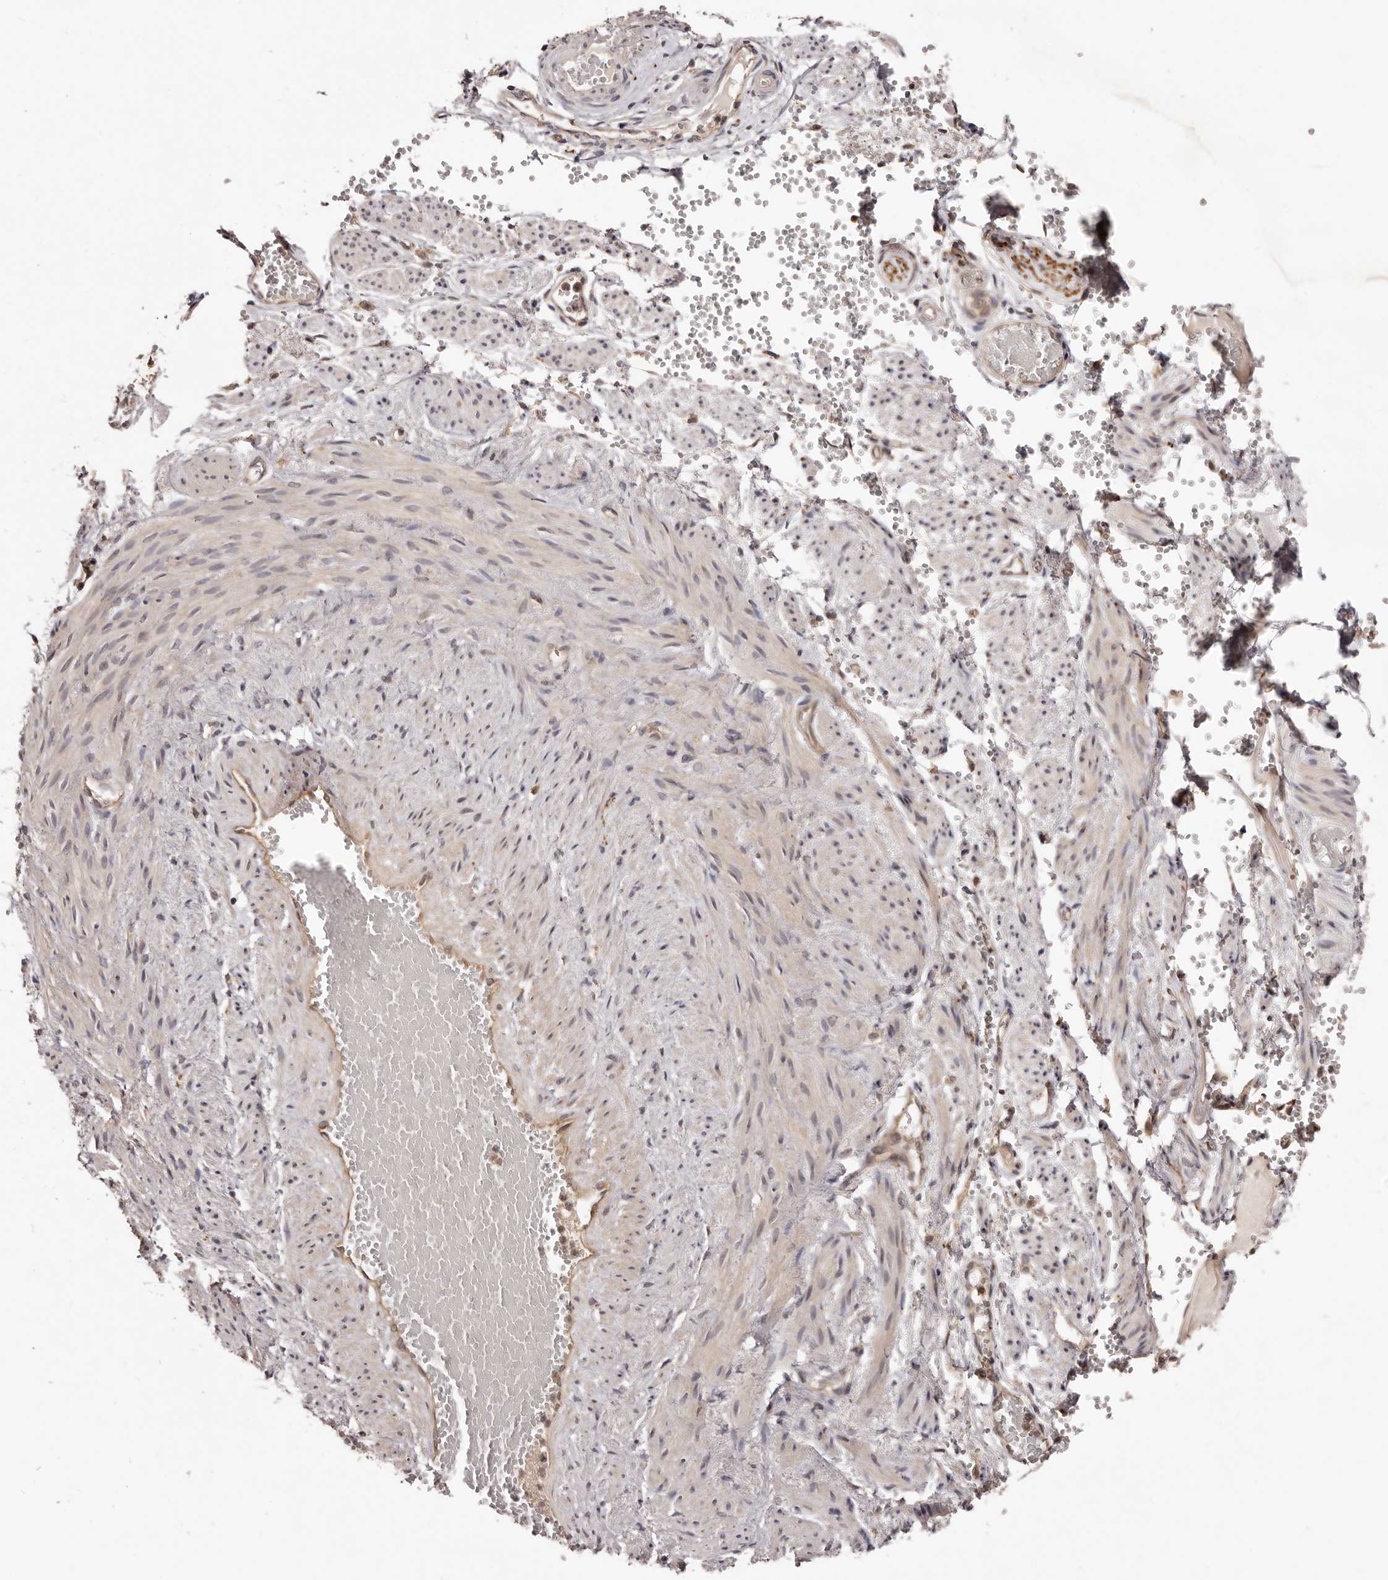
{"staining": {"intensity": "negative", "quantity": "none", "location": "none"}, "tissue": "adipose tissue", "cell_type": "Adipocytes", "image_type": "normal", "snomed": [{"axis": "morphology", "description": "Normal tissue, NOS"}, {"axis": "topography", "description": "Smooth muscle"}, {"axis": "topography", "description": "Peripheral nerve tissue"}], "caption": "An IHC micrograph of benign adipose tissue is shown. There is no staining in adipocytes of adipose tissue. (DAB immunohistochemistry with hematoxylin counter stain).", "gene": "MDP1", "patient": {"sex": "female", "age": 39}}